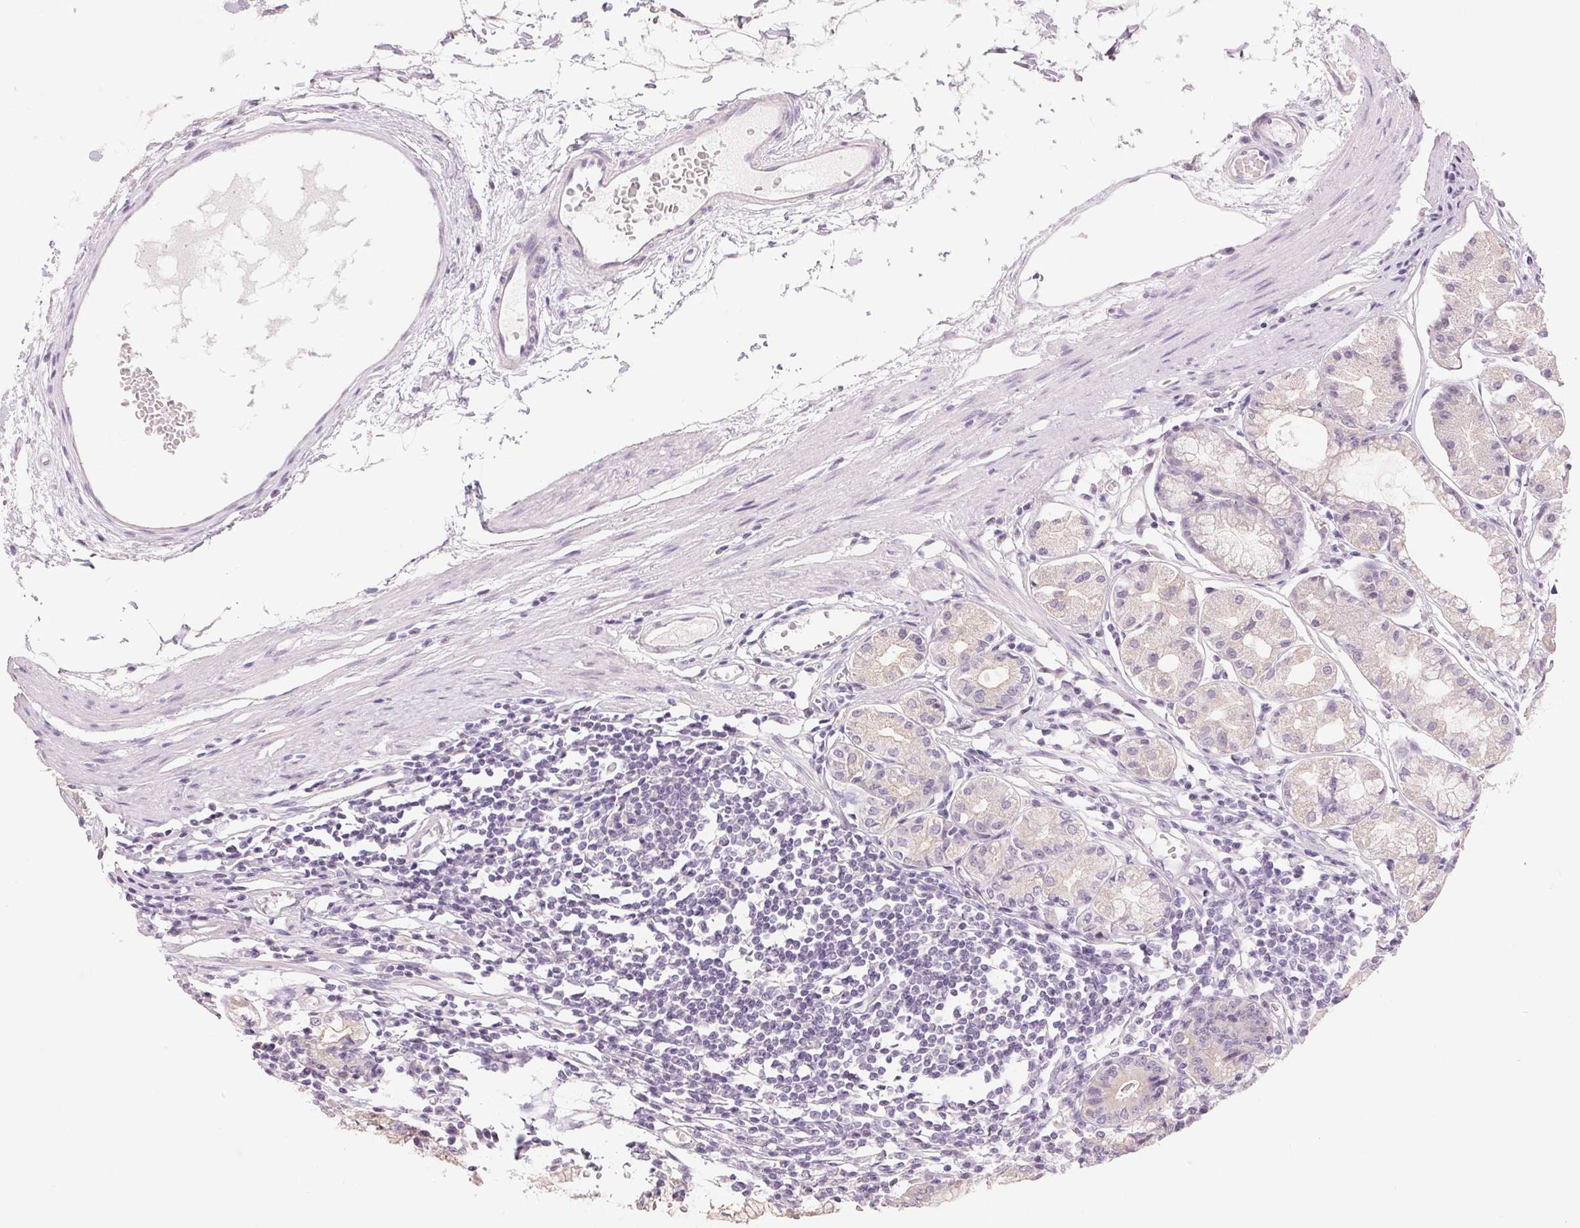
{"staining": {"intensity": "negative", "quantity": "none", "location": "none"}, "tissue": "stomach", "cell_type": "Glandular cells", "image_type": "normal", "snomed": [{"axis": "morphology", "description": "Normal tissue, NOS"}, {"axis": "topography", "description": "Stomach"}], "caption": "The micrograph displays no significant positivity in glandular cells of stomach.", "gene": "SFTPD", "patient": {"sex": "male", "age": 55}}